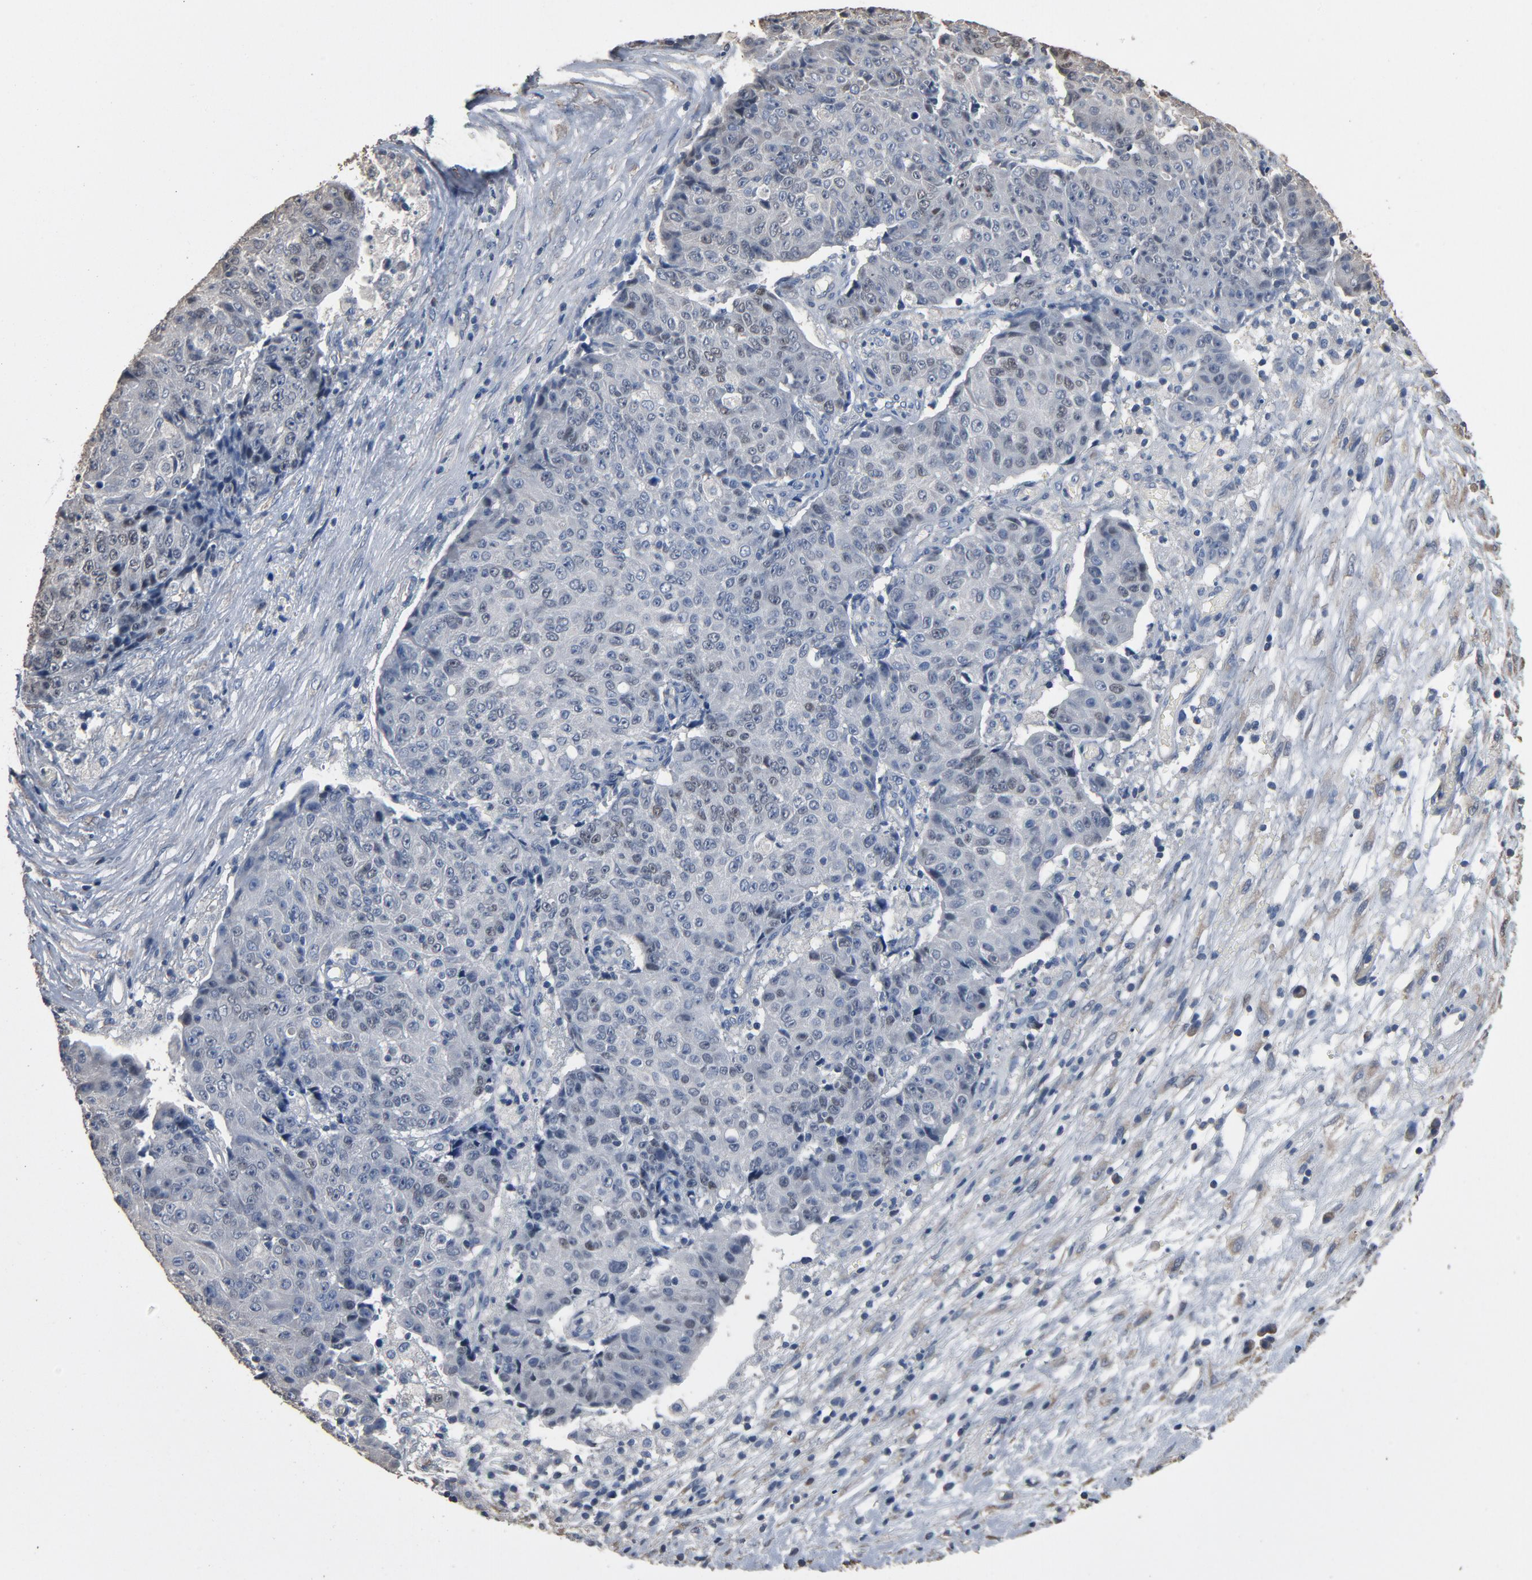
{"staining": {"intensity": "weak", "quantity": "<25%", "location": "nuclear"}, "tissue": "ovarian cancer", "cell_type": "Tumor cells", "image_type": "cancer", "snomed": [{"axis": "morphology", "description": "Carcinoma, endometroid"}, {"axis": "topography", "description": "Ovary"}], "caption": "DAB immunohistochemical staining of human ovarian endometroid carcinoma demonstrates no significant positivity in tumor cells.", "gene": "SOX6", "patient": {"sex": "female", "age": 42}}